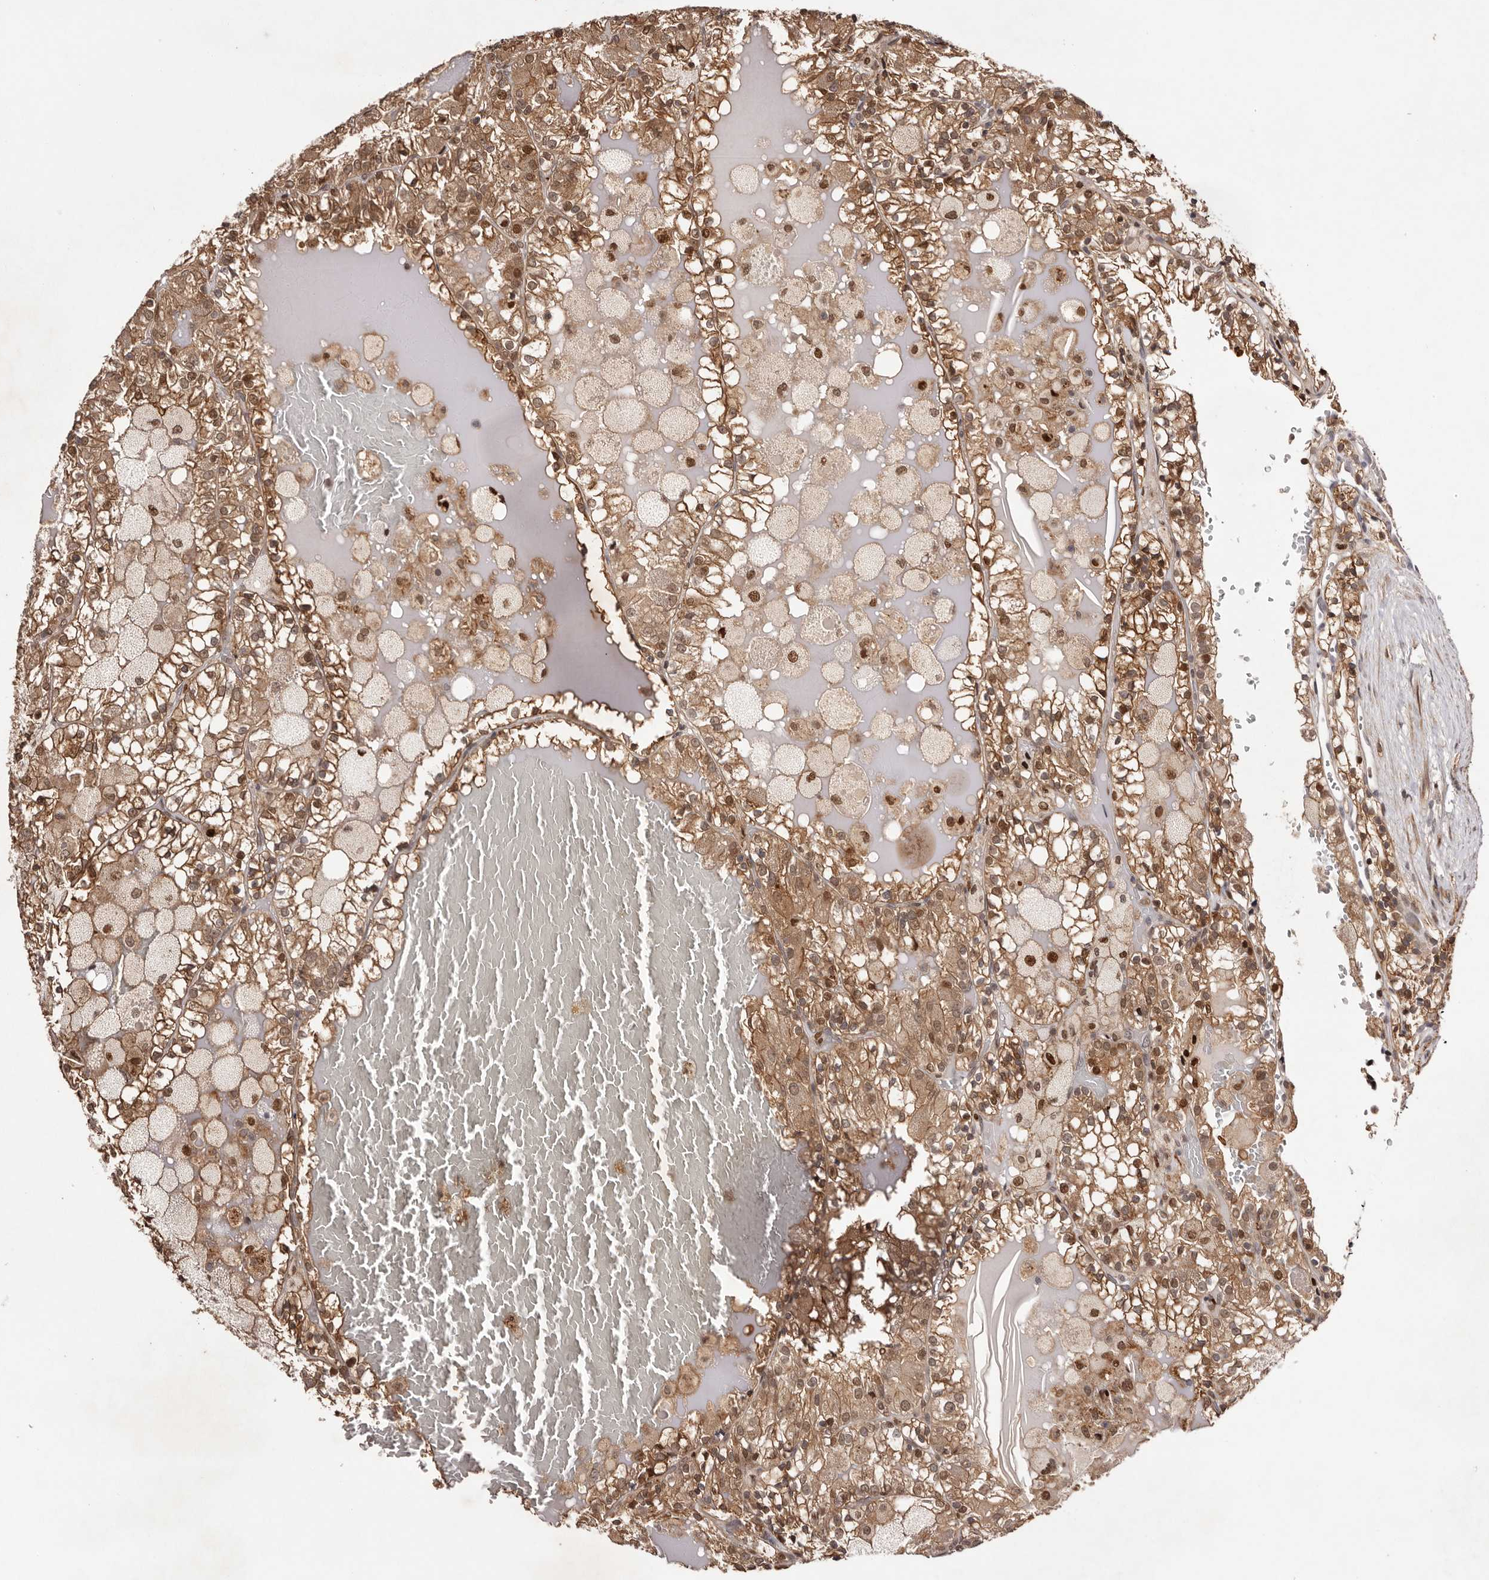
{"staining": {"intensity": "moderate", "quantity": ">75%", "location": "cytoplasmic/membranous,nuclear"}, "tissue": "renal cancer", "cell_type": "Tumor cells", "image_type": "cancer", "snomed": [{"axis": "morphology", "description": "Adenocarcinoma, NOS"}, {"axis": "topography", "description": "Kidney"}], "caption": "Moderate cytoplasmic/membranous and nuclear positivity is present in about >75% of tumor cells in renal adenocarcinoma. Immunohistochemistry (ihc) stains the protein of interest in brown and the nuclei are stained blue.", "gene": "FBXO5", "patient": {"sex": "female", "age": 56}}